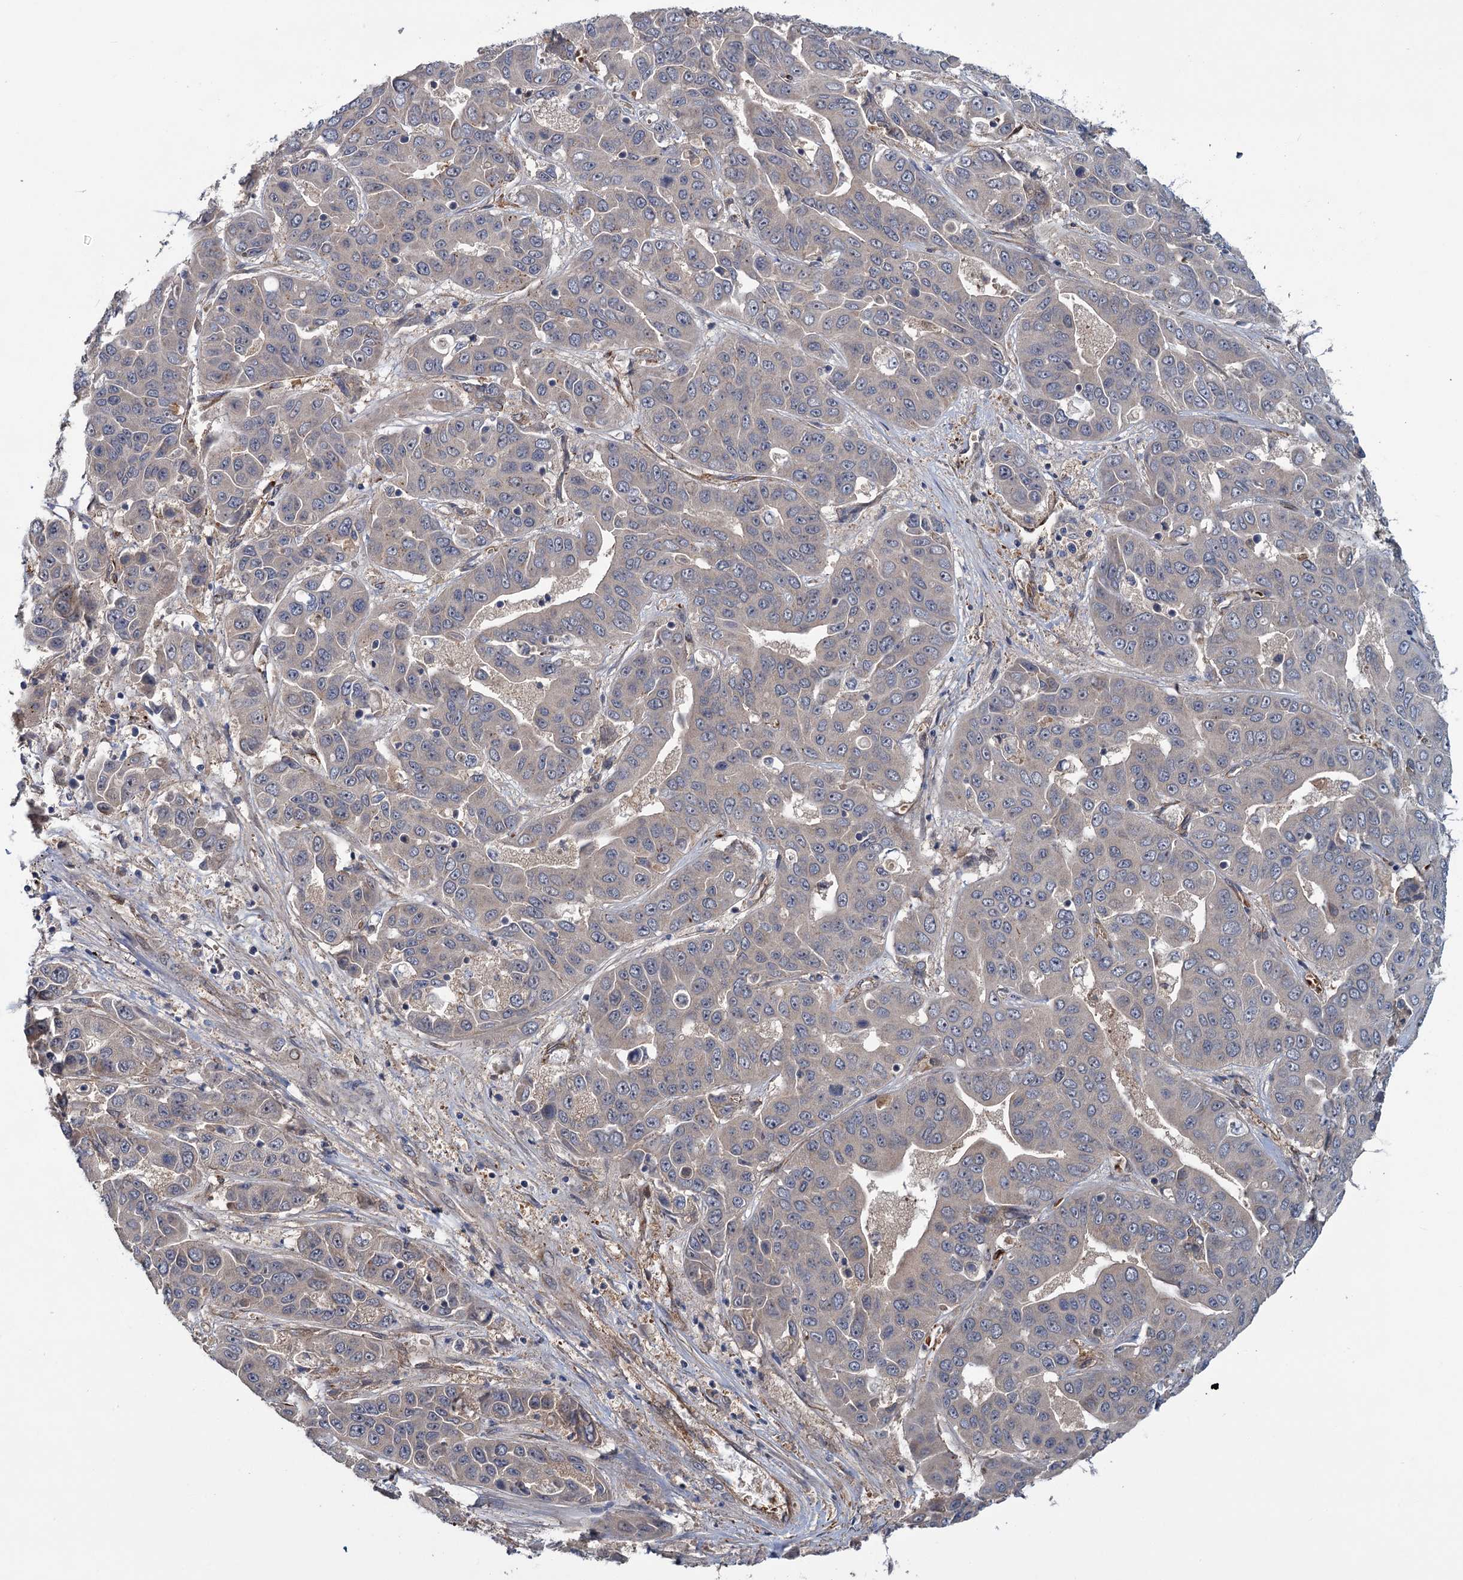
{"staining": {"intensity": "negative", "quantity": "none", "location": "none"}, "tissue": "liver cancer", "cell_type": "Tumor cells", "image_type": "cancer", "snomed": [{"axis": "morphology", "description": "Cholangiocarcinoma"}, {"axis": "topography", "description": "Liver"}], "caption": "A high-resolution micrograph shows immunohistochemistry staining of liver cancer, which displays no significant staining in tumor cells. The staining was performed using DAB to visualize the protein expression in brown, while the nuclei were stained in blue with hematoxylin (Magnification: 20x).", "gene": "PKN2", "patient": {"sex": "female", "age": 52}}